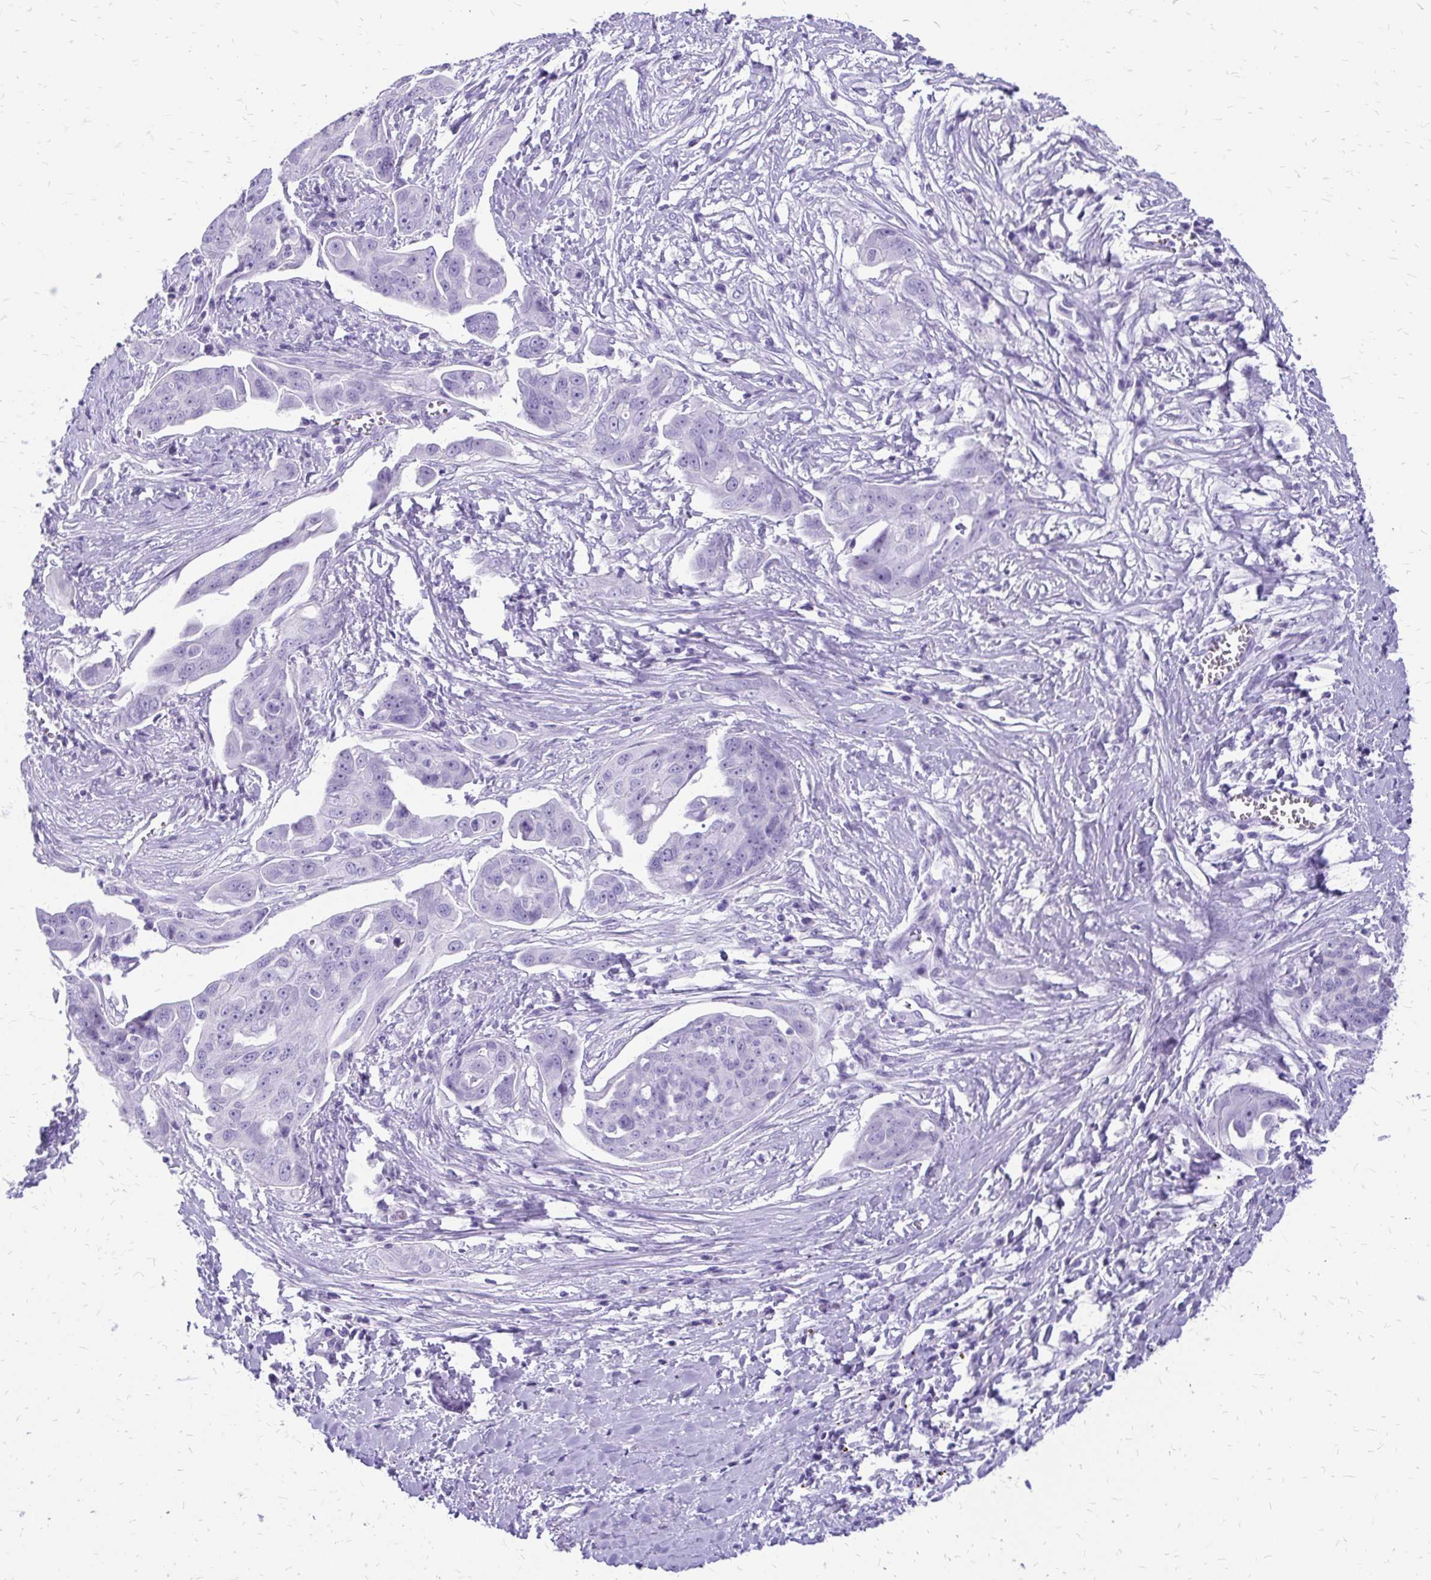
{"staining": {"intensity": "negative", "quantity": "none", "location": "none"}, "tissue": "ovarian cancer", "cell_type": "Tumor cells", "image_type": "cancer", "snomed": [{"axis": "morphology", "description": "Carcinoma, endometroid"}, {"axis": "topography", "description": "Ovary"}], "caption": "There is no significant positivity in tumor cells of ovarian endometroid carcinoma.", "gene": "SLC32A1", "patient": {"sex": "female", "age": 70}}